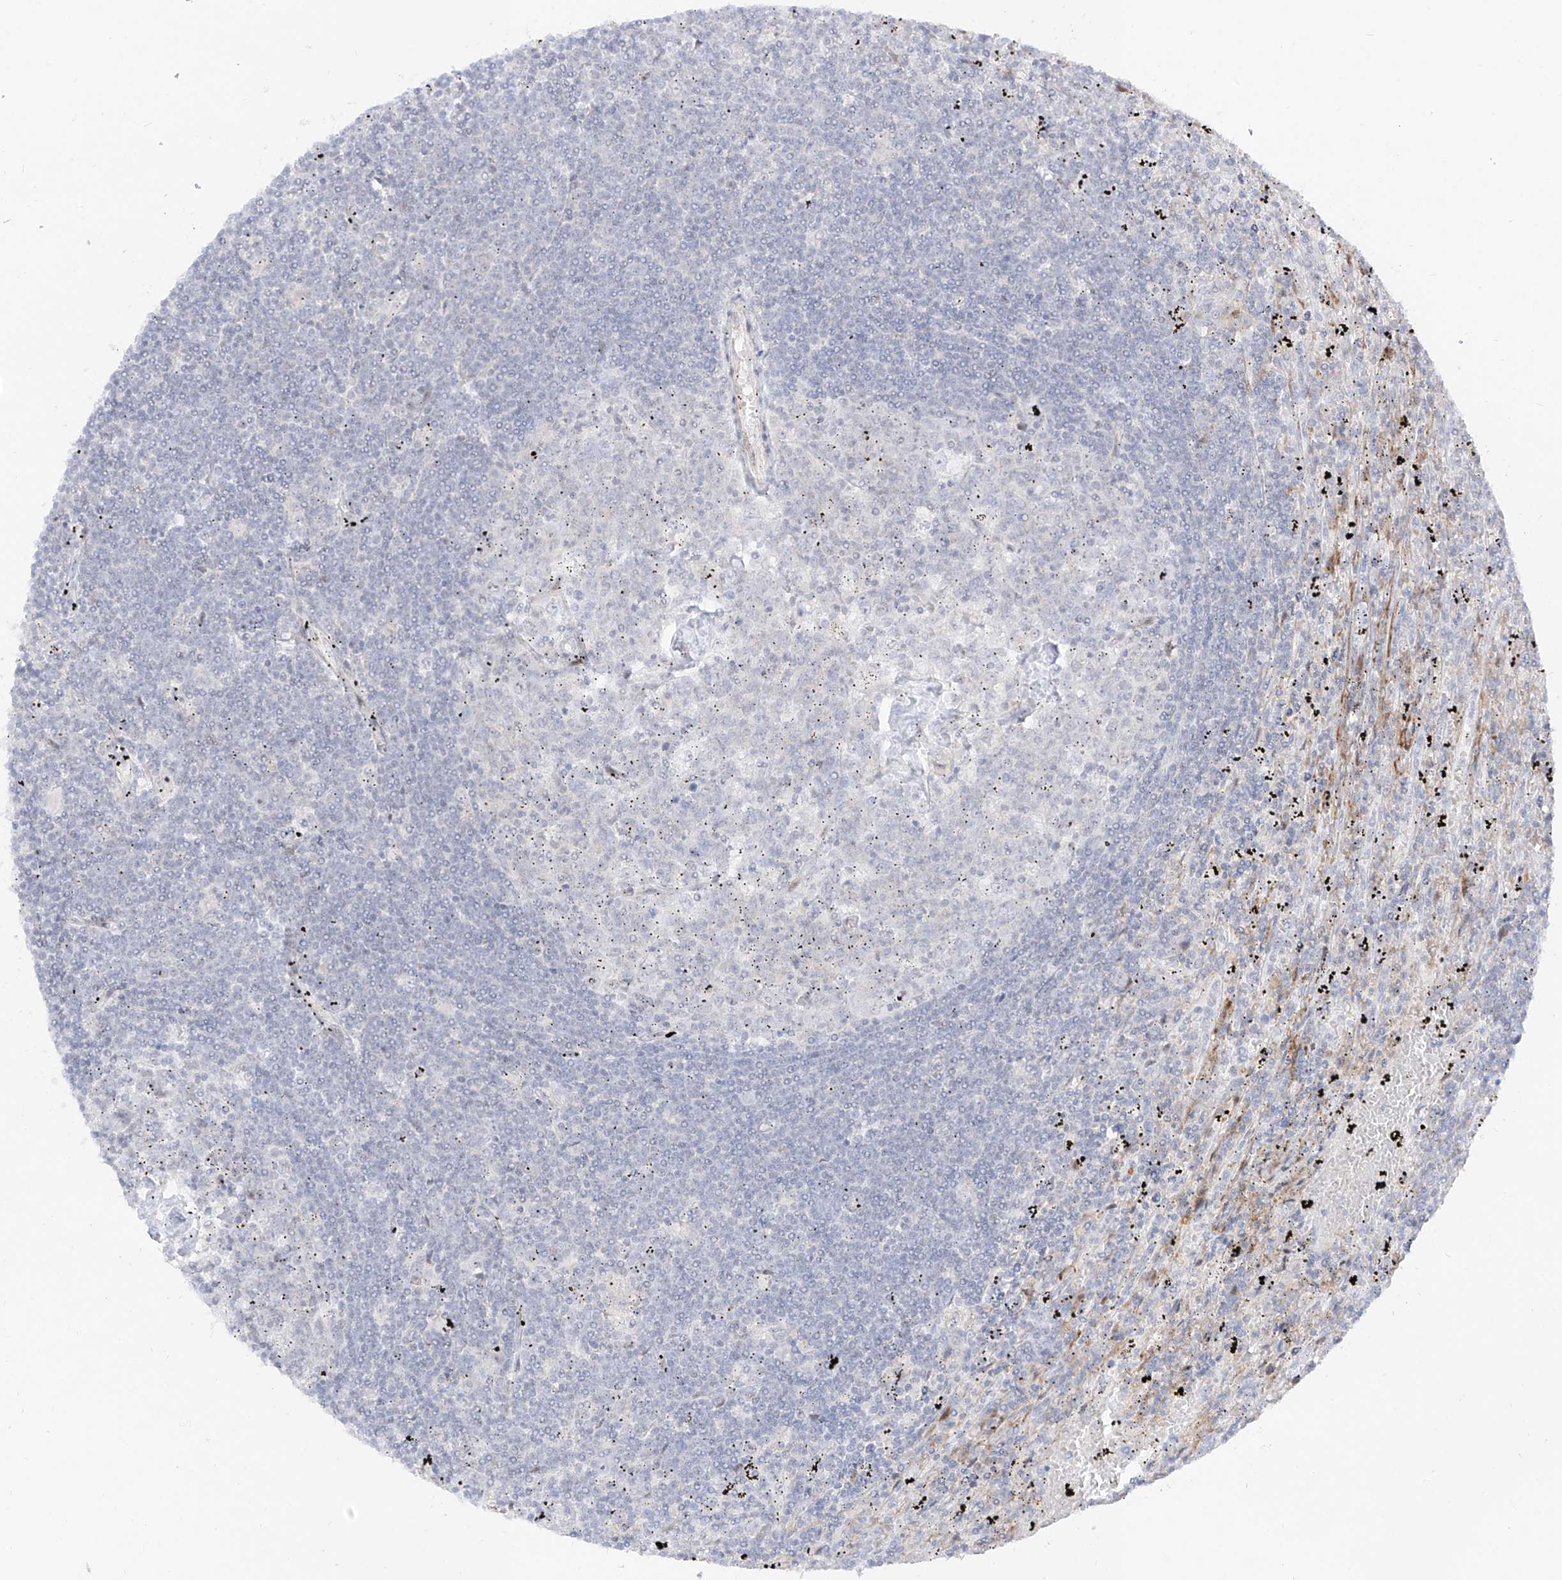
{"staining": {"intensity": "negative", "quantity": "none", "location": "none"}, "tissue": "lymphoma", "cell_type": "Tumor cells", "image_type": "cancer", "snomed": [{"axis": "morphology", "description": "Malignant lymphoma, non-Hodgkin's type, Low grade"}, {"axis": "topography", "description": "Spleen"}], "caption": "Low-grade malignant lymphoma, non-Hodgkin's type was stained to show a protein in brown. There is no significant positivity in tumor cells. (Stains: DAB (3,3'-diaminobenzidine) IHC with hematoxylin counter stain, Microscopy: brightfield microscopy at high magnification).", "gene": "ZNF180", "patient": {"sex": "male", "age": 76}}